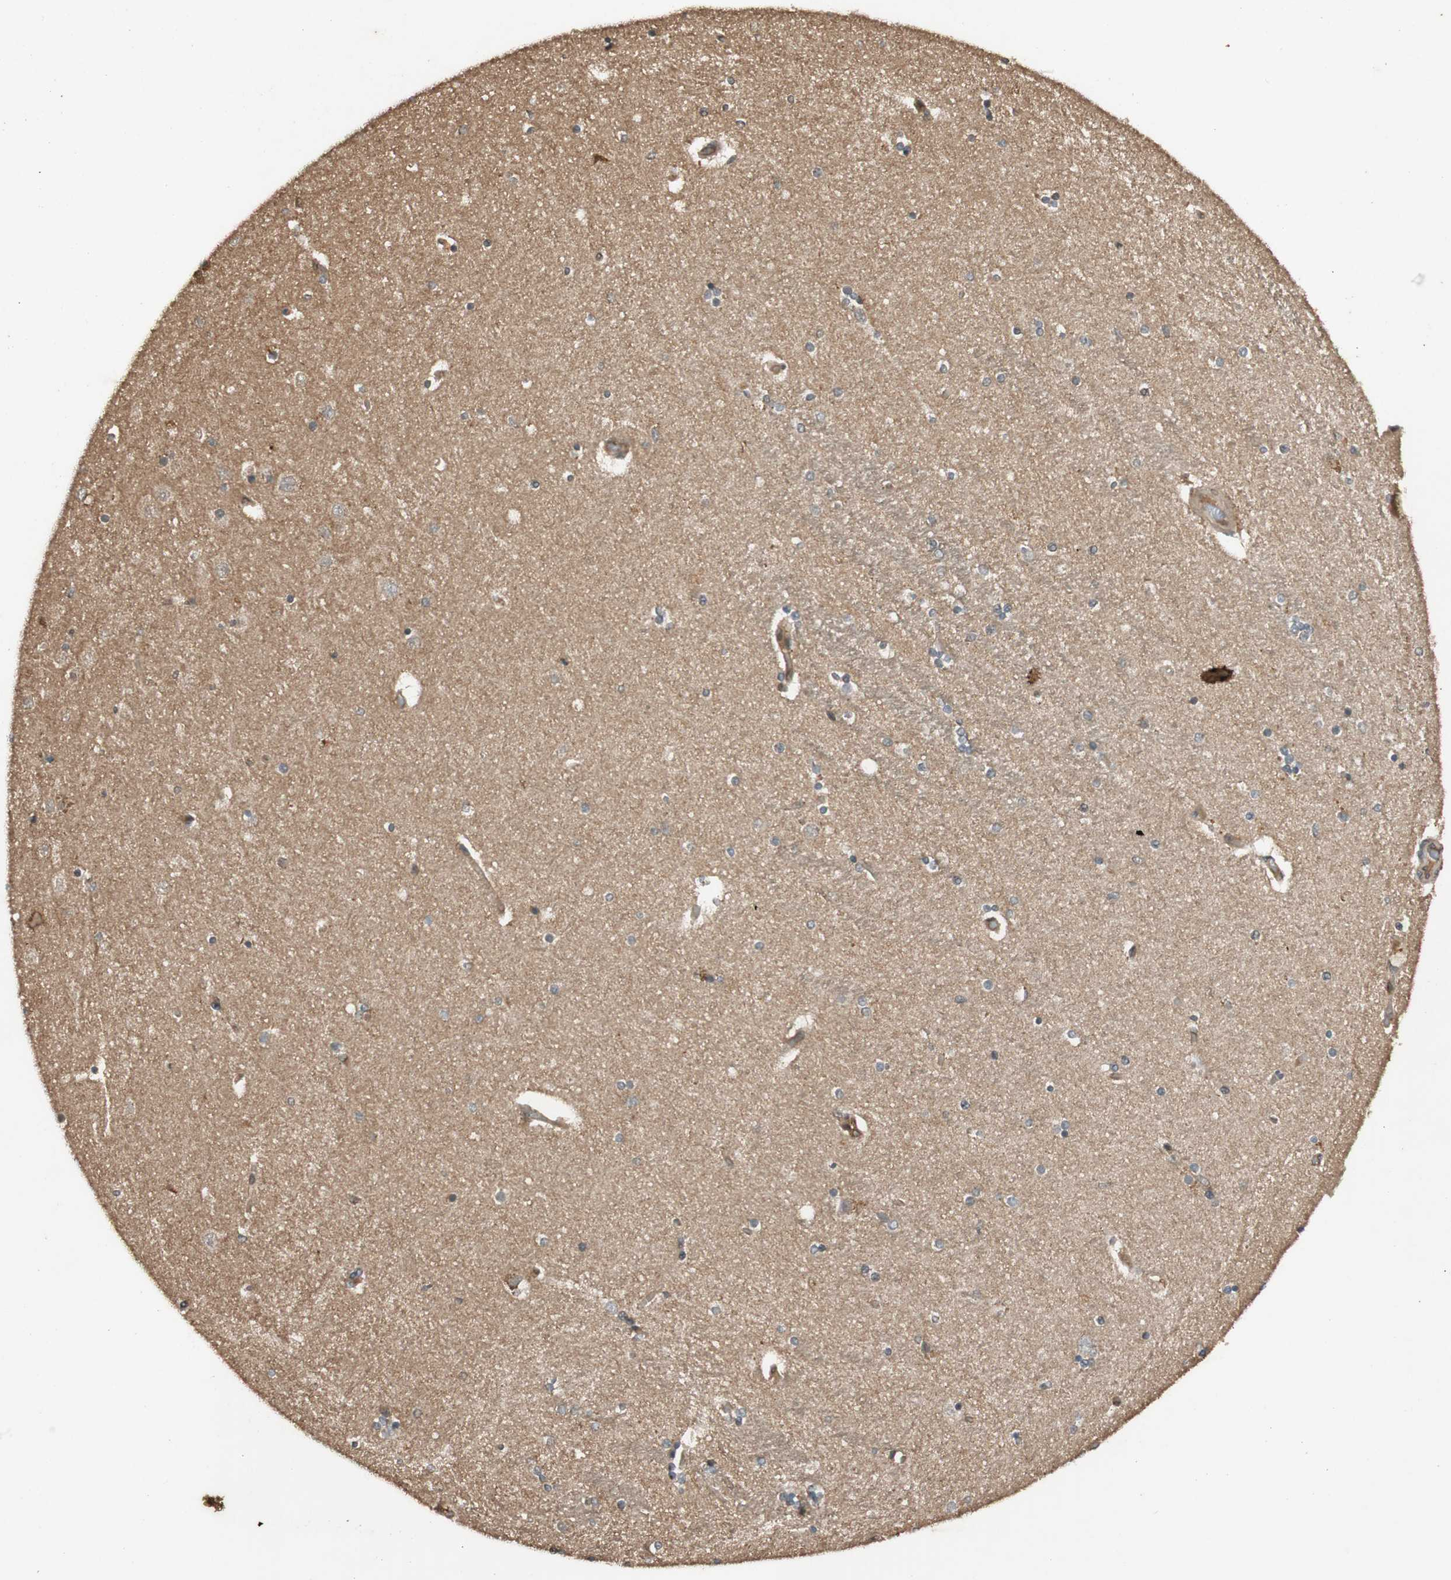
{"staining": {"intensity": "moderate", "quantity": "<25%", "location": "cytoplasmic/membranous"}, "tissue": "hippocampus", "cell_type": "Glial cells", "image_type": "normal", "snomed": [{"axis": "morphology", "description": "Normal tissue, NOS"}, {"axis": "topography", "description": "Hippocampus"}], "caption": "Protein expression analysis of normal human hippocampus reveals moderate cytoplasmic/membranous staining in about <25% of glial cells.", "gene": "EPHA8", "patient": {"sex": "female", "age": 54}}